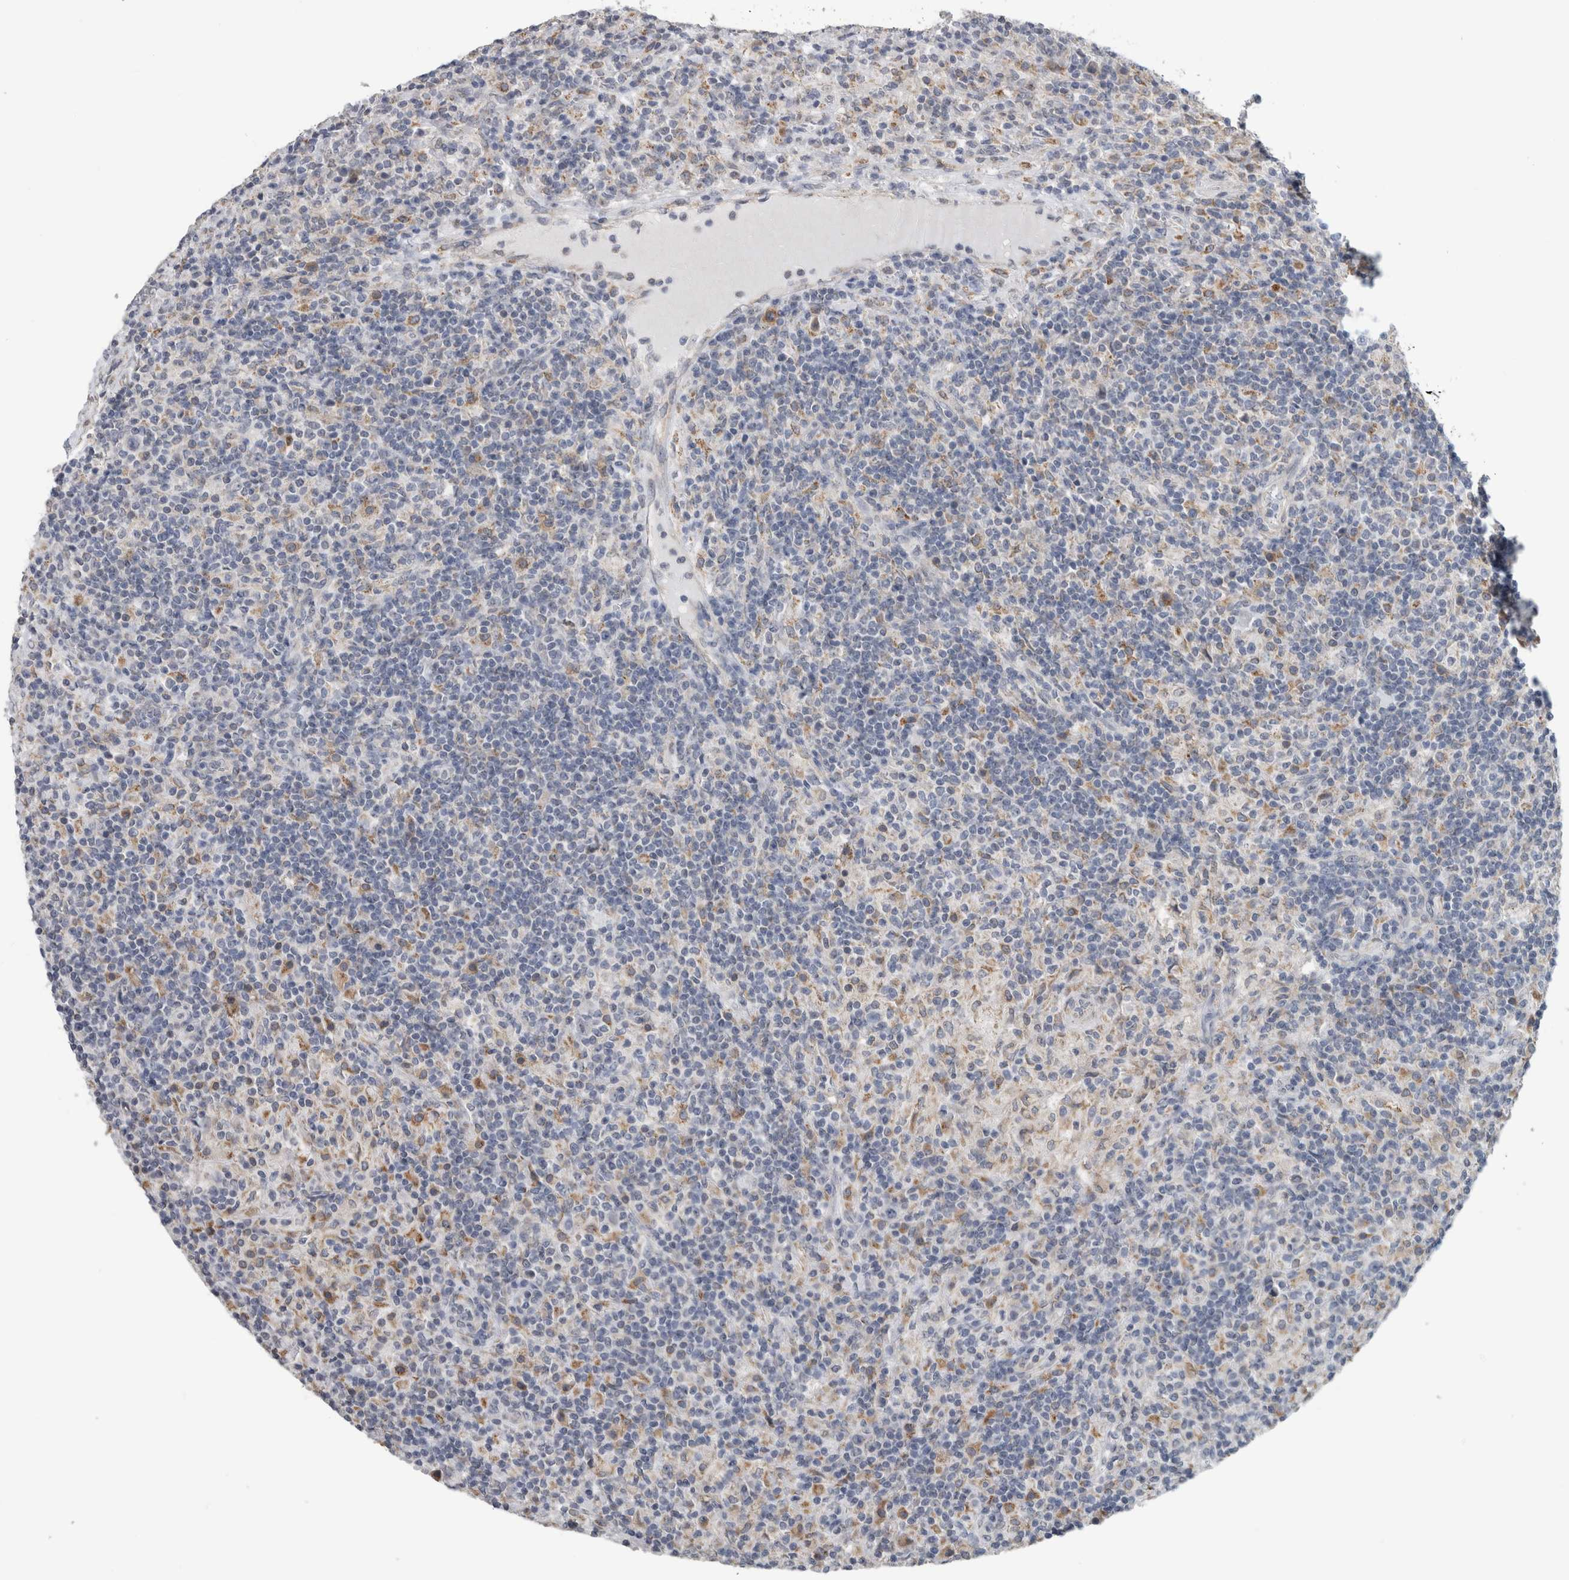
{"staining": {"intensity": "negative", "quantity": "none", "location": "none"}, "tissue": "lymphoma", "cell_type": "Tumor cells", "image_type": "cancer", "snomed": [{"axis": "morphology", "description": "Hodgkin's disease, NOS"}, {"axis": "topography", "description": "Lymph node"}], "caption": "Tumor cells are negative for protein expression in human lymphoma. Brightfield microscopy of immunohistochemistry (IHC) stained with DAB (3,3'-diaminobenzidine) (brown) and hematoxylin (blue), captured at high magnification.", "gene": "TMEM242", "patient": {"sex": "male", "age": 70}}